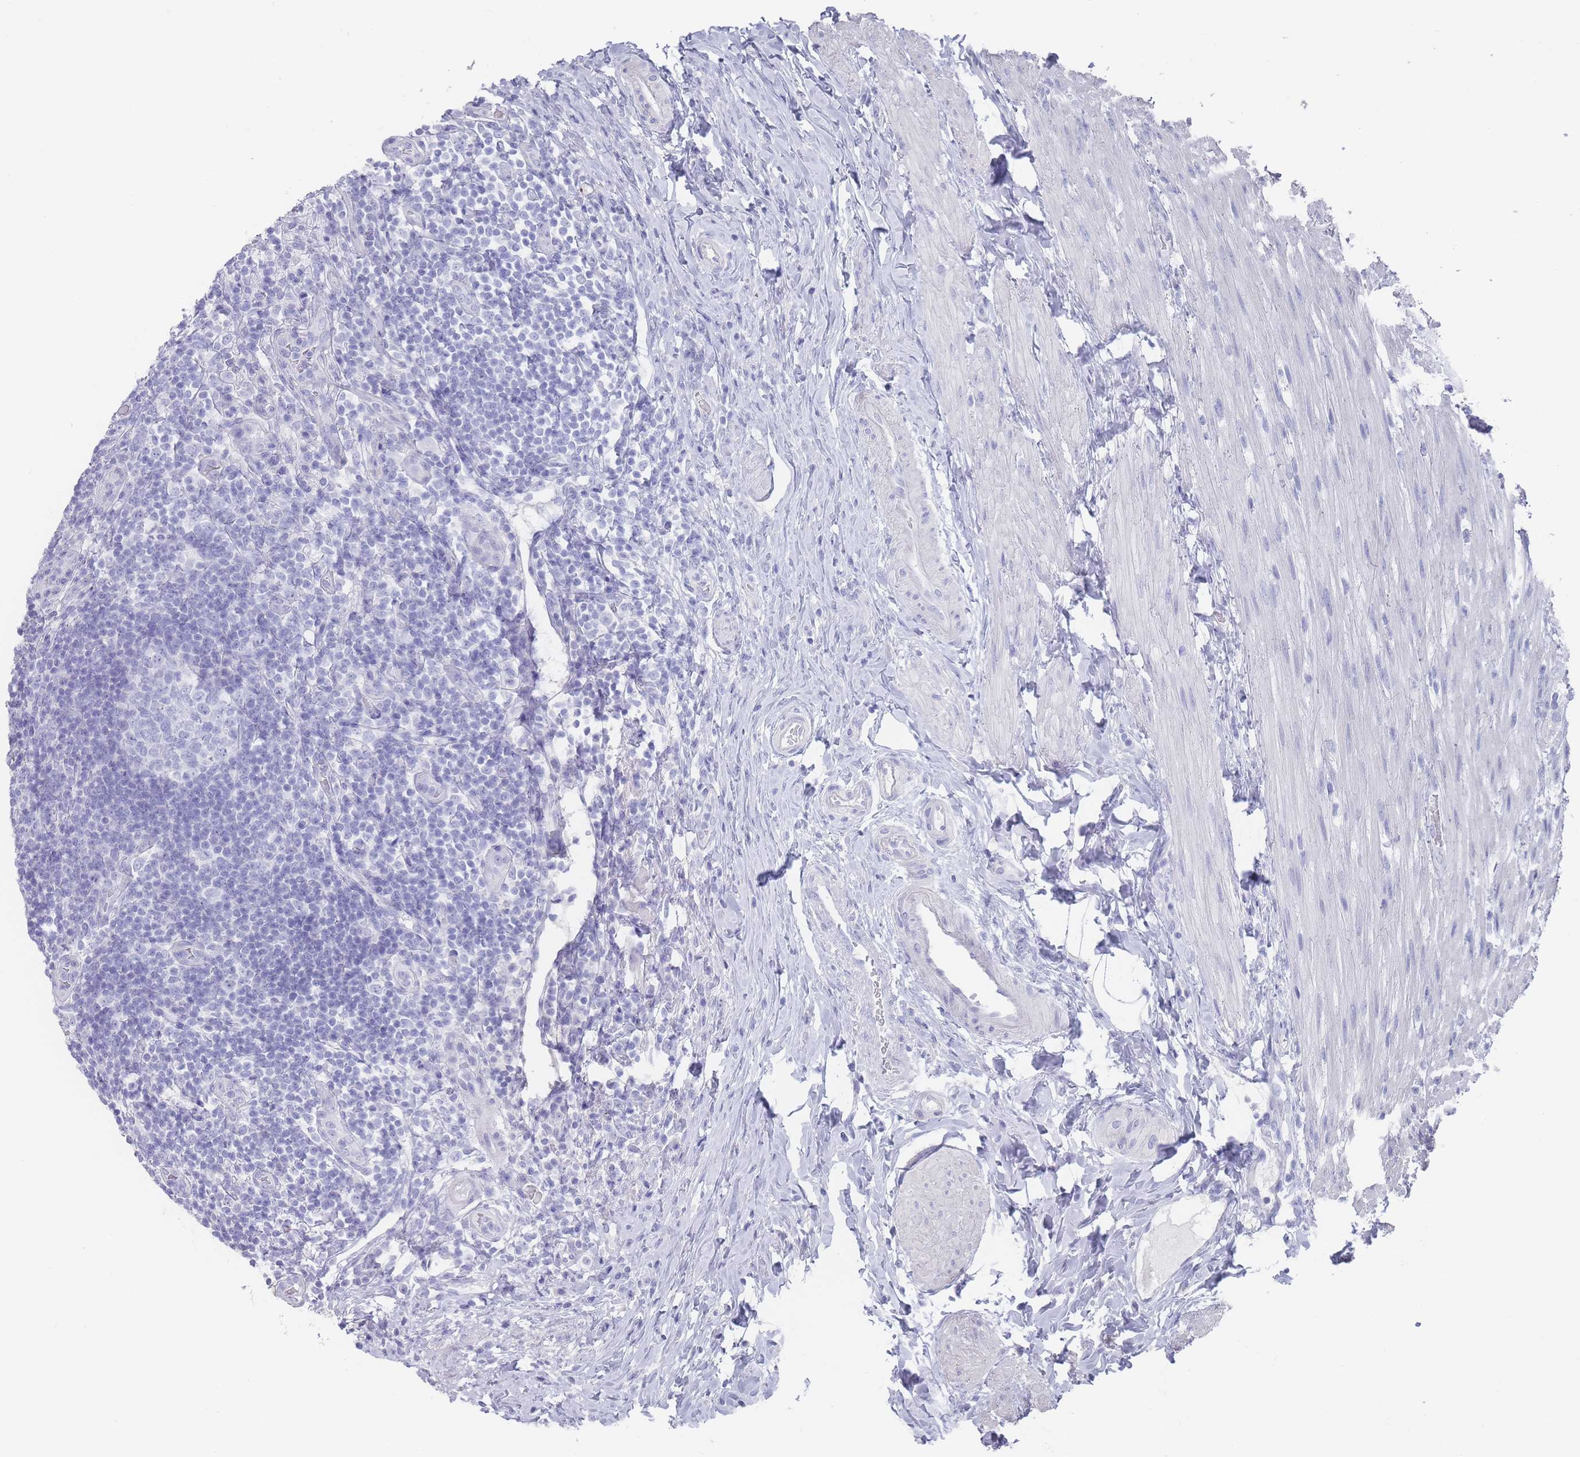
{"staining": {"intensity": "negative", "quantity": "none", "location": "none"}, "tissue": "appendix", "cell_type": "Glandular cells", "image_type": "normal", "snomed": [{"axis": "morphology", "description": "Normal tissue, NOS"}, {"axis": "topography", "description": "Appendix"}], "caption": "DAB immunohistochemical staining of normal appendix shows no significant positivity in glandular cells.", "gene": "RAB2B", "patient": {"sex": "female", "age": 43}}